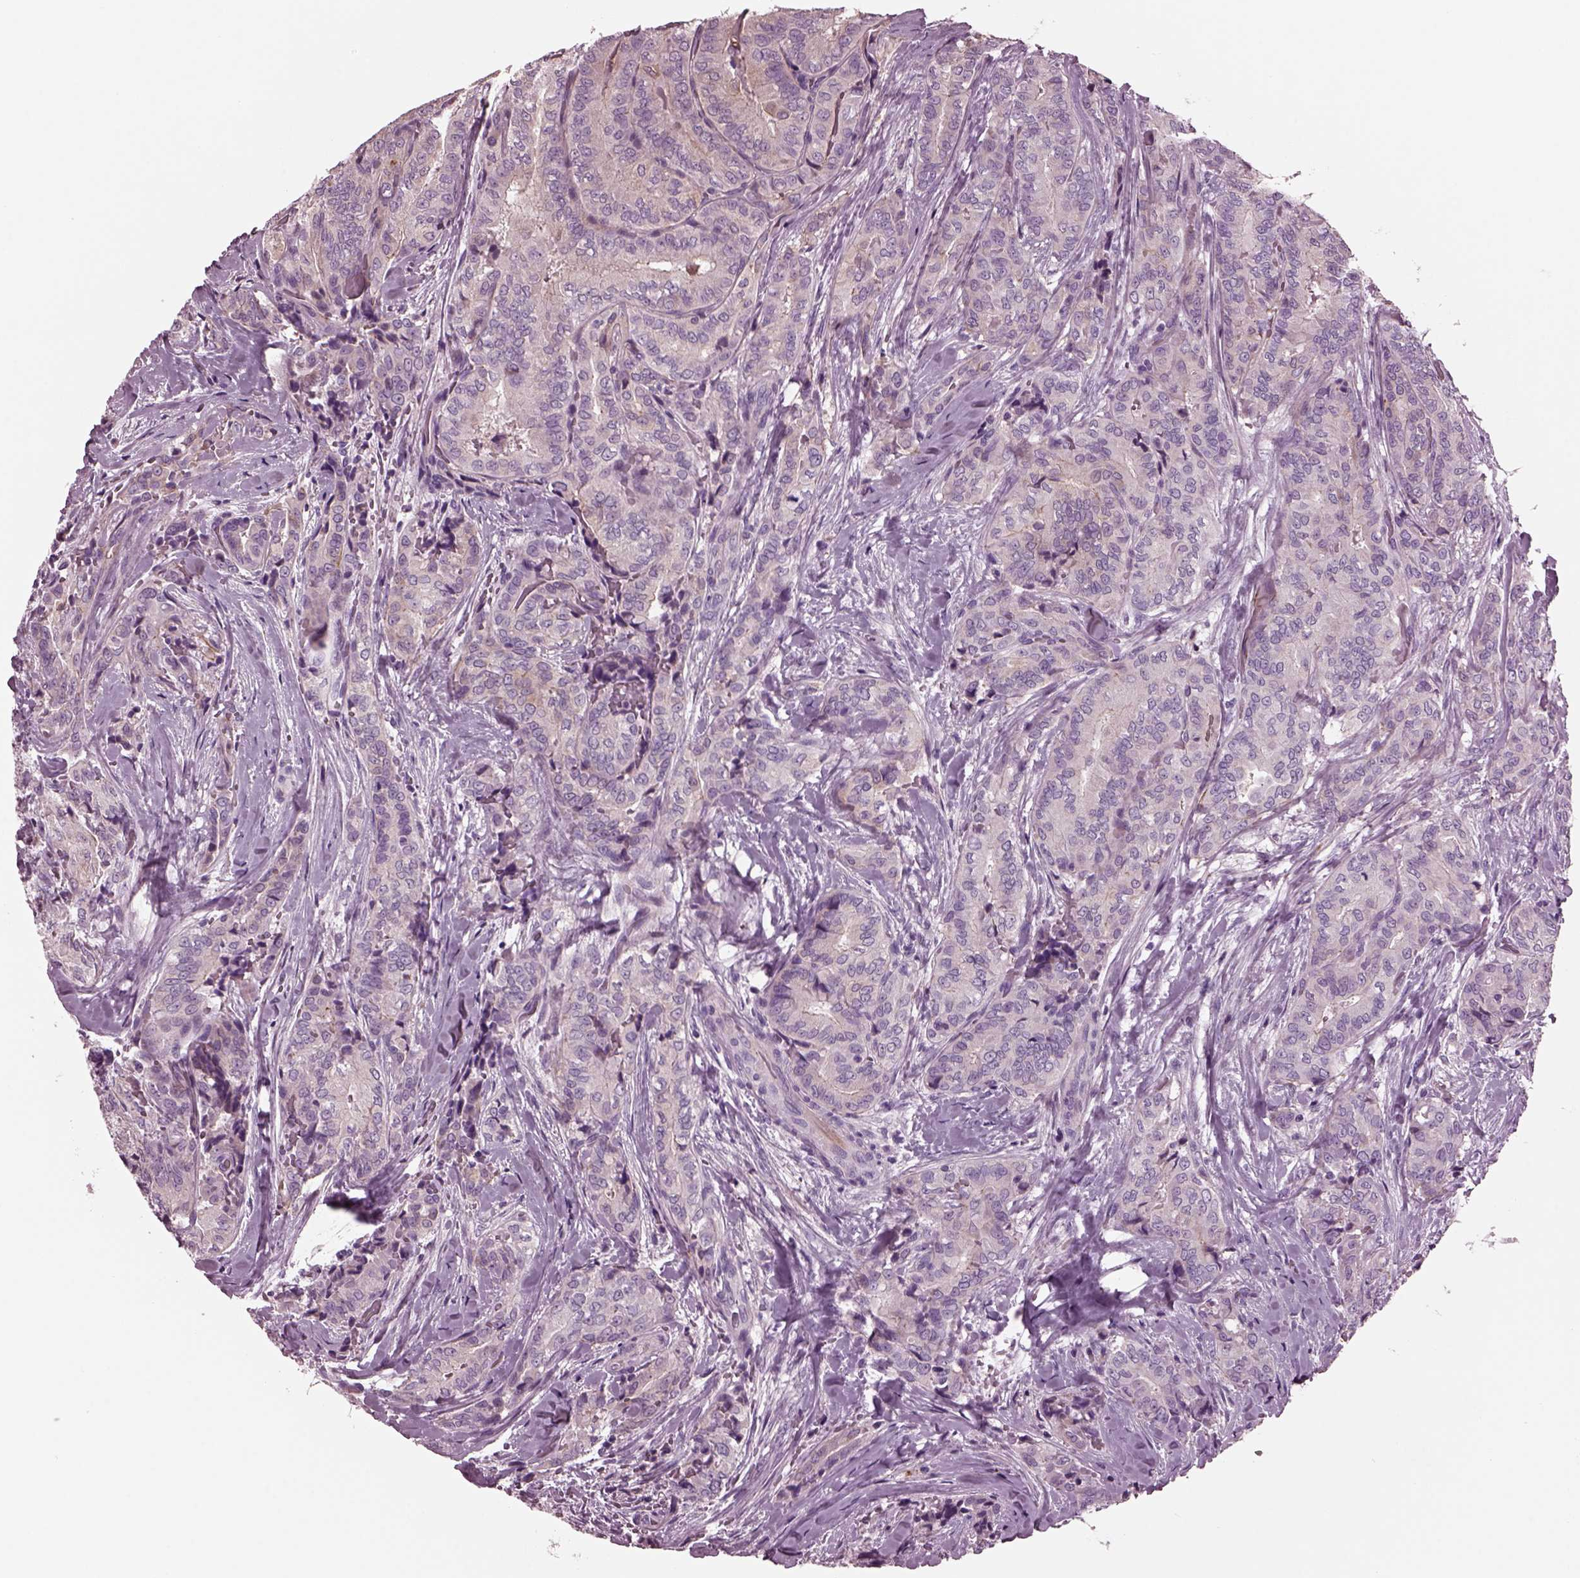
{"staining": {"intensity": "negative", "quantity": "none", "location": "none"}, "tissue": "thyroid cancer", "cell_type": "Tumor cells", "image_type": "cancer", "snomed": [{"axis": "morphology", "description": "Papillary adenocarcinoma, NOS"}, {"axis": "topography", "description": "Thyroid gland"}], "caption": "Tumor cells are negative for brown protein staining in papillary adenocarcinoma (thyroid).", "gene": "GDF11", "patient": {"sex": "male", "age": 61}}